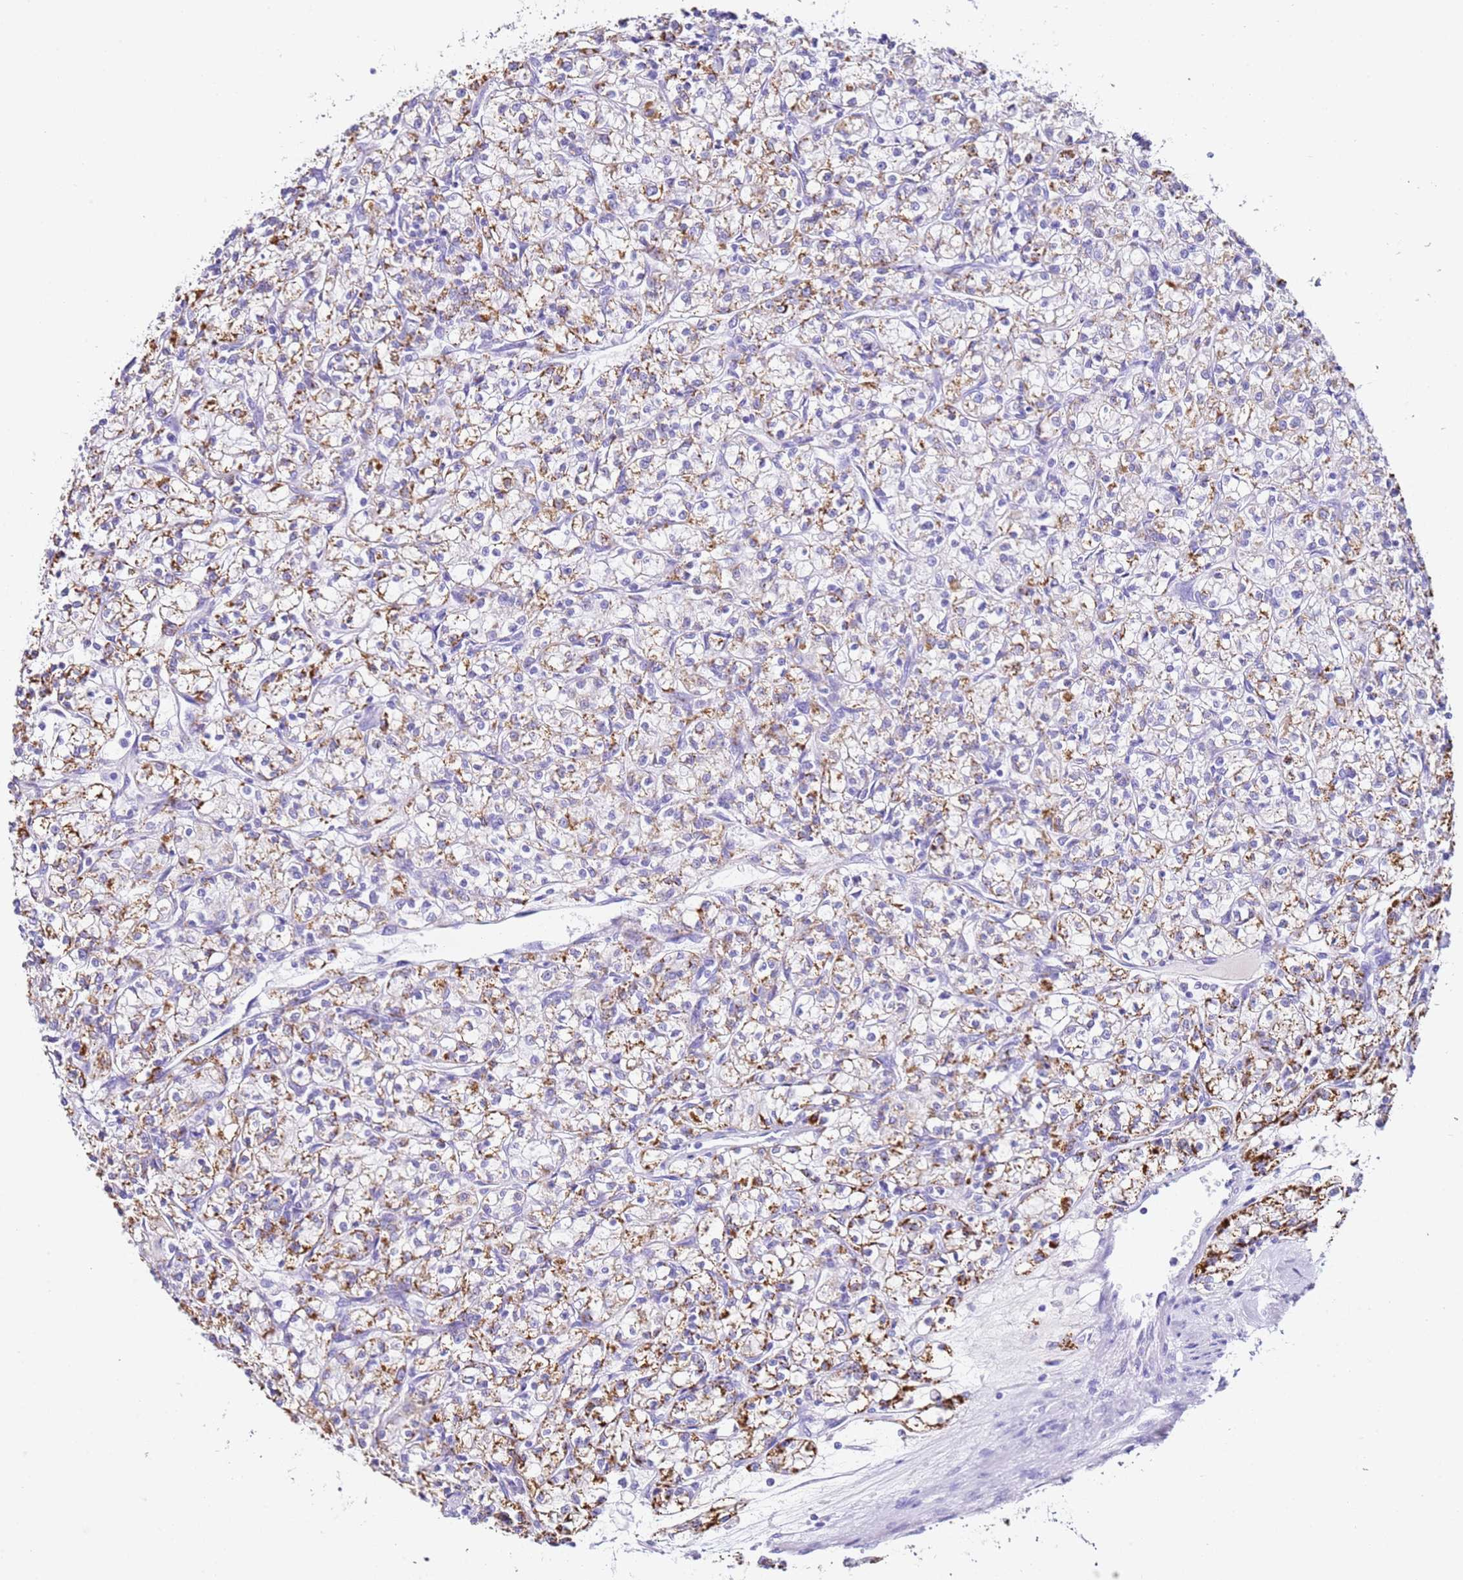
{"staining": {"intensity": "moderate", "quantity": "25%-75%", "location": "cytoplasmic/membranous"}, "tissue": "renal cancer", "cell_type": "Tumor cells", "image_type": "cancer", "snomed": [{"axis": "morphology", "description": "Adenocarcinoma, NOS"}, {"axis": "topography", "description": "Kidney"}], "caption": "Immunohistochemical staining of renal cancer reveals moderate cytoplasmic/membranous protein staining in approximately 25%-75% of tumor cells.", "gene": "PTBP2", "patient": {"sex": "female", "age": 59}}